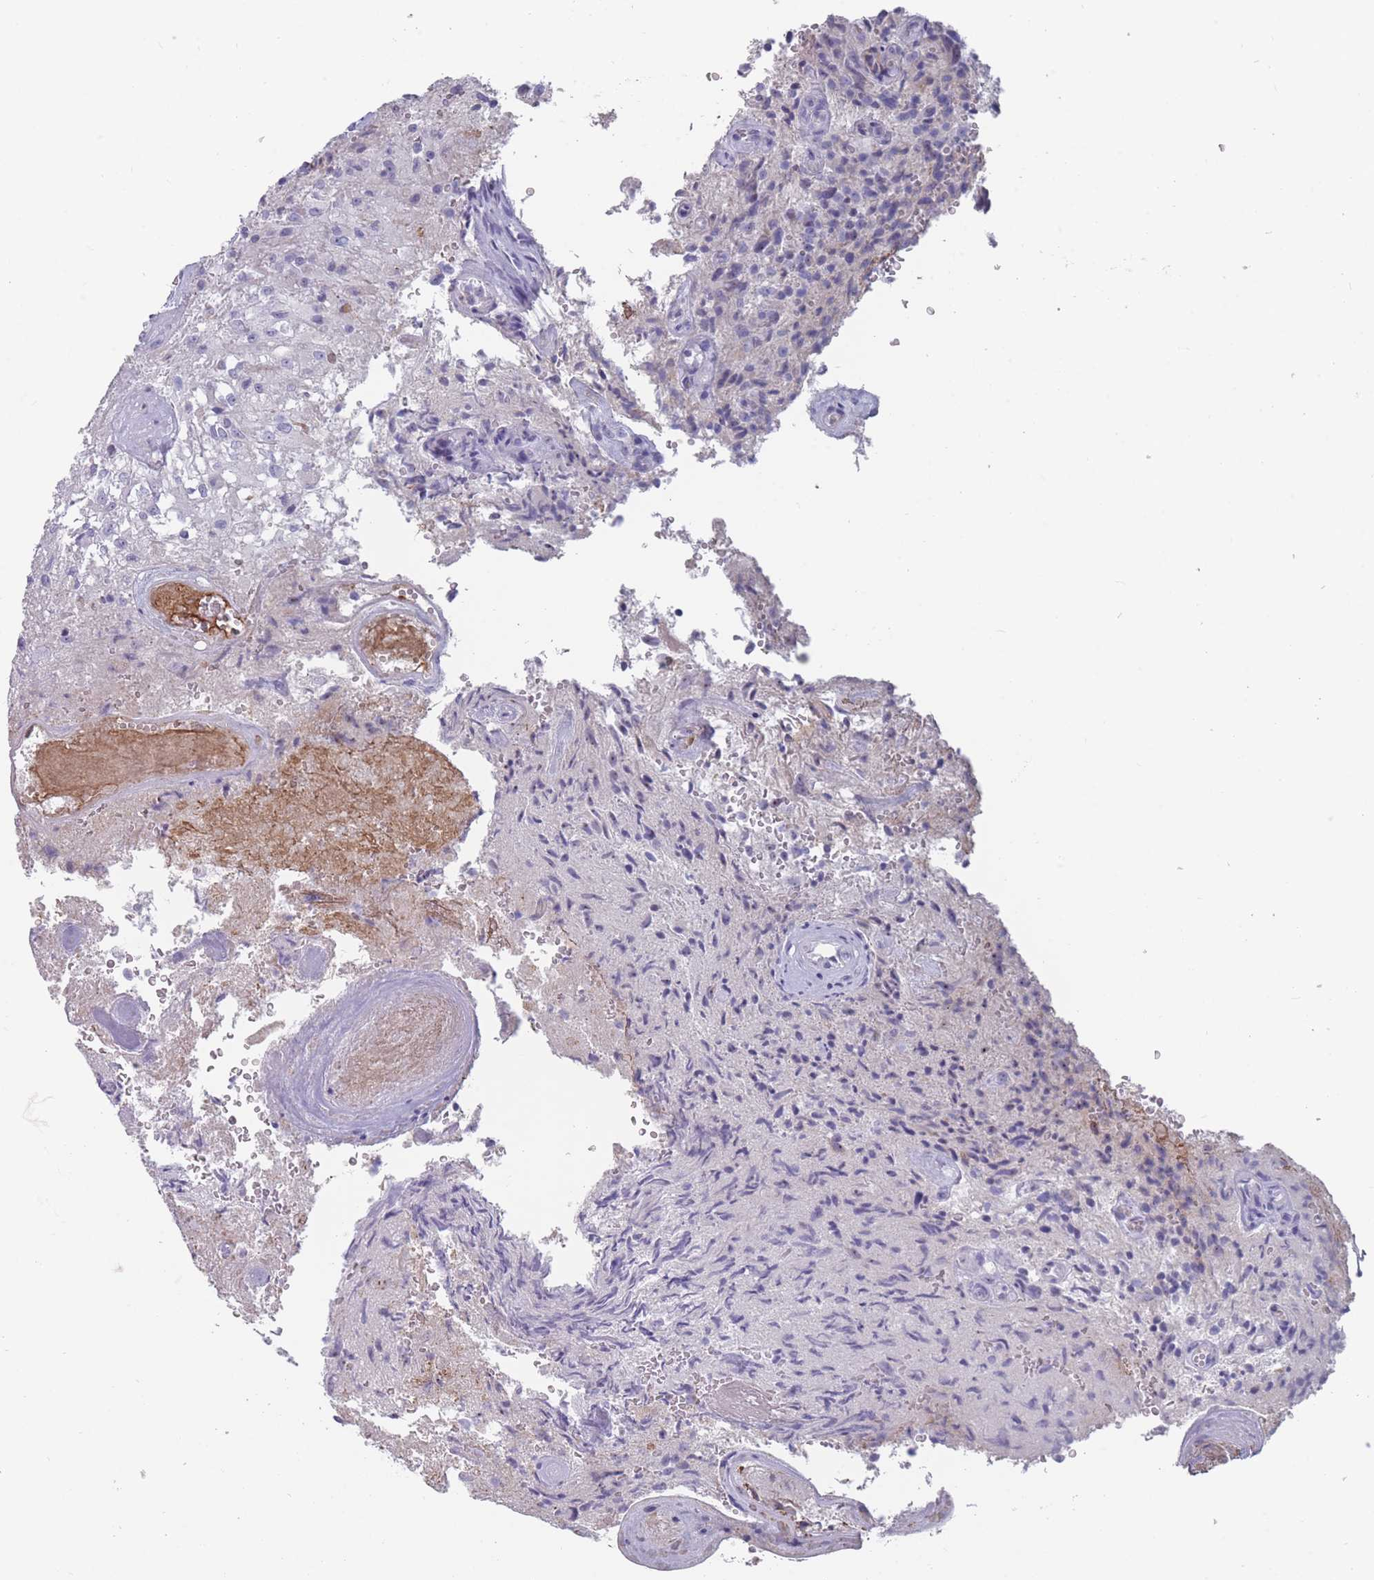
{"staining": {"intensity": "negative", "quantity": "none", "location": "none"}, "tissue": "glioma", "cell_type": "Tumor cells", "image_type": "cancer", "snomed": [{"axis": "morphology", "description": "Normal tissue, NOS"}, {"axis": "morphology", "description": "Glioma, malignant, High grade"}, {"axis": "topography", "description": "Cerebral cortex"}], "caption": "Immunohistochemistry of human glioma demonstrates no positivity in tumor cells. (DAB (3,3'-diaminobenzidine) immunohistochemistry (IHC) visualized using brightfield microscopy, high magnification).", "gene": "ST8SIA5", "patient": {"sex": "male", "age": 56}}